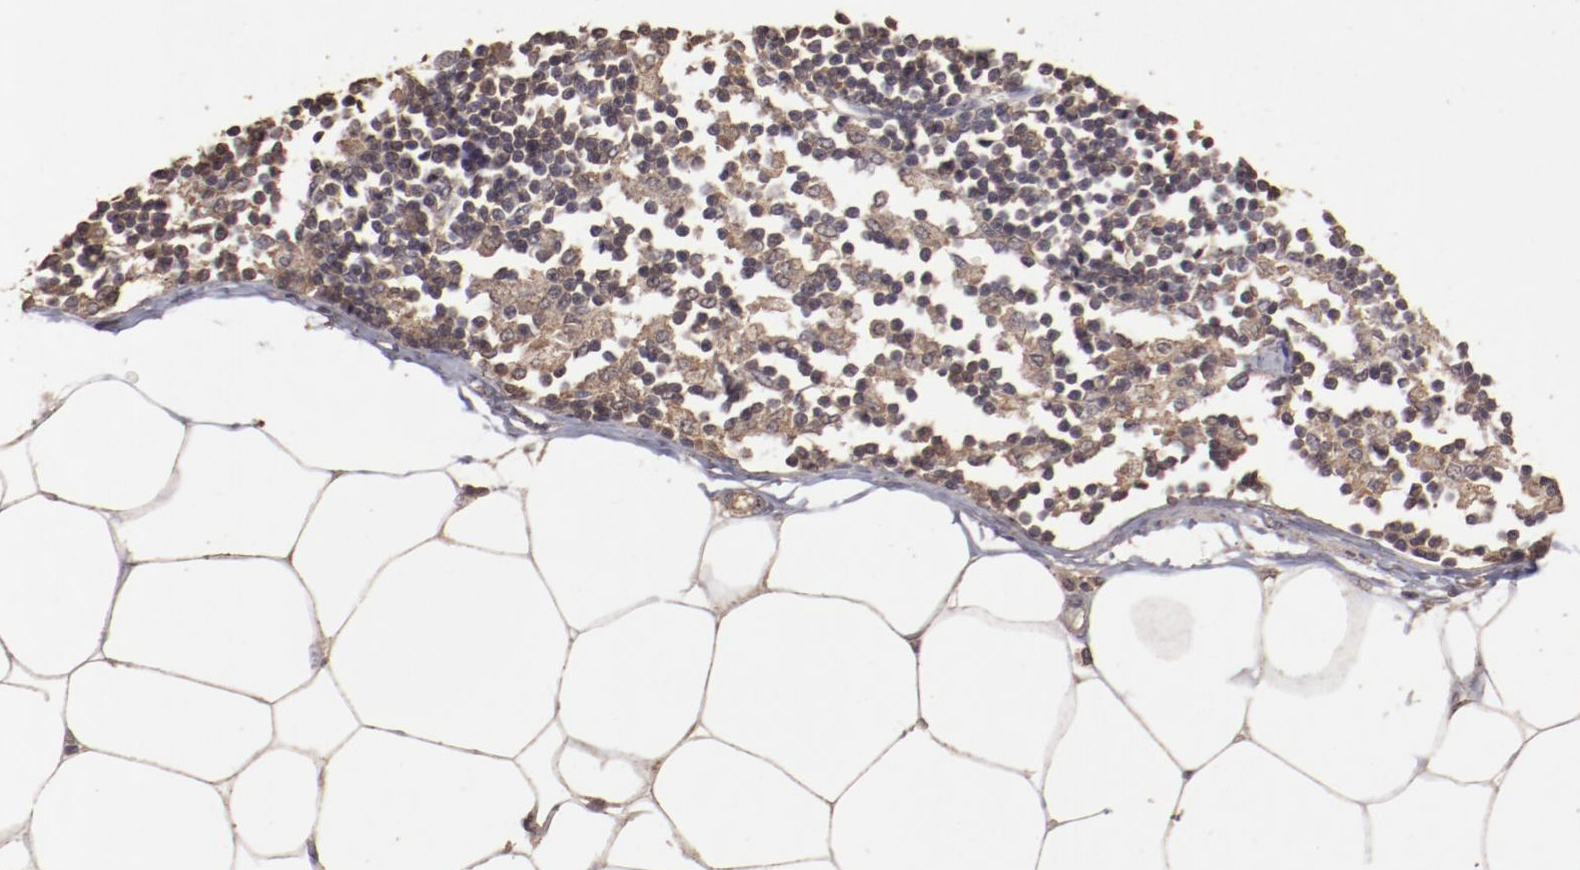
{"staining": {"intensity": "moderate", "quantity": "25%-75%", "location": "cytoplasmic/membranous"}, "tissue": "adipose tissue", "cell_type": "Adipocytes", "image_type": "normal", "snomed": [{"axis": "morphology", "description": "Normal tissue, NOS"}, {"axis": "morphology", "description": "Adenocarcinoma, NOS"}, {"axis": "topography", "description": "Colon"}, {"axis": "topography", "description": "Peripheral nerve tissue"}], "caption": "IHC micrograph of unremarkable adipose tissue: adipose tissue stained using immunohistochemistry exhibits medium levels of moderate protein expression localized specifically in the cytoplasmic/membranous of adipocytes, appearing as a cytoplasmic/membranous brown color.", "gene": "FAT1", "patient": {"sex": "male", "age": 14}}